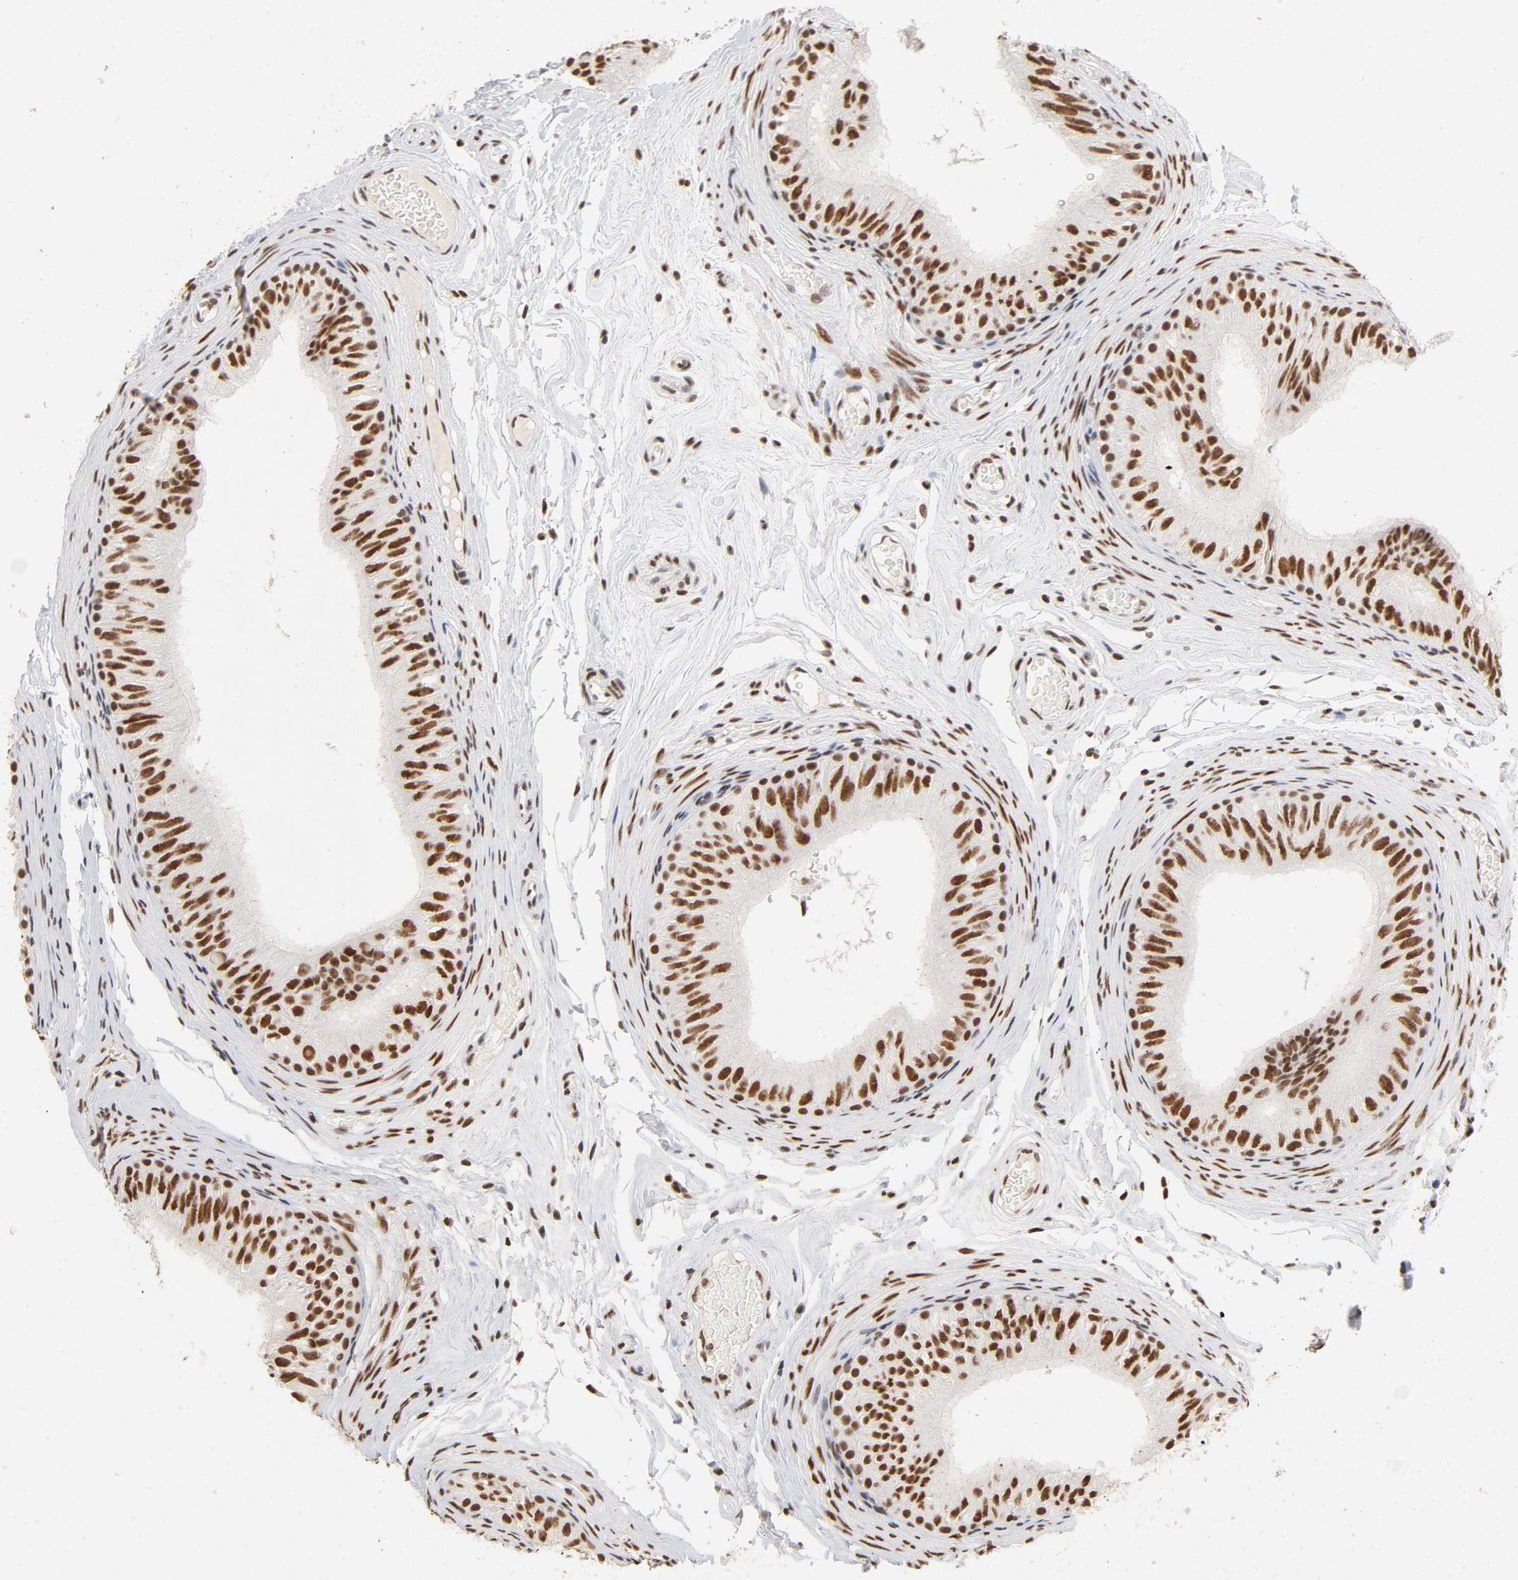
{"staining": {"intensity": "moderate", "quantity": ">75%", "location": "nuclear"}, "tissue": "epididymis", "cell_type": "Glandular cells", "image_type": "normal", "snomed": [{"axis": "morphology", "description": "Normal tissue, NOS"}, {"axis": "topography", "description": "Testis"}, {"axis": "topography", "description": "Epididymis"}], "caption": "Immunohistochemistry (IHC) (DAB) staining of normal human epididymis displays moderate nuclear protein expression in approximately >75% of glandular cells. (Brightfield microscopy of DAB IHC at high magnification).", "gene": "TP53BP1", "patient": {"sex": "male", "age": 36}}